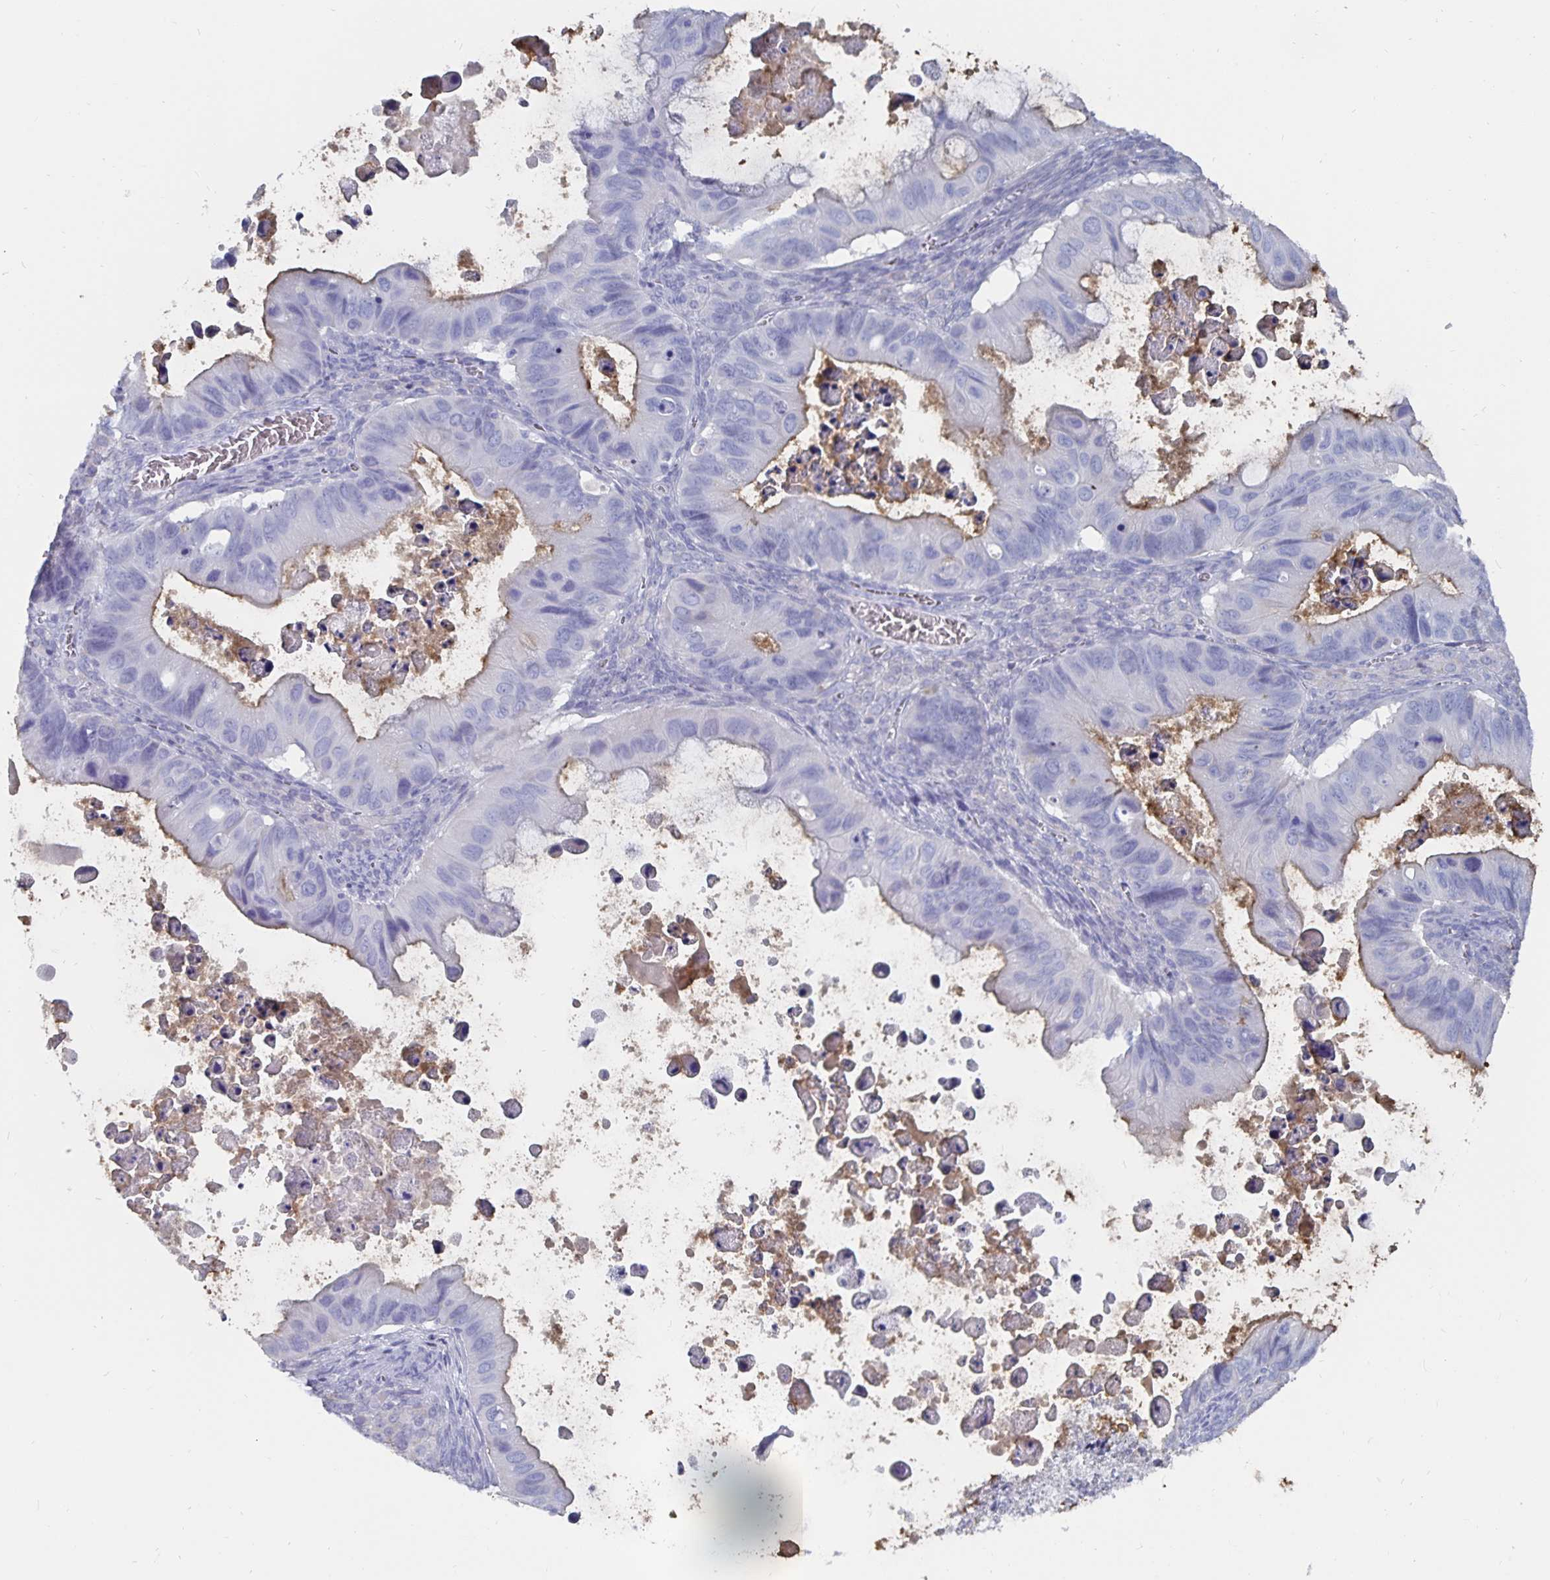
{"staining": {"intensity": "weak", "quantity": "<25%", "location": "cytoplasmic/membranous"}, "tissue": "ovarian cancer", "cell_type": "Tumor cells", "image_type": "cancer", "snomed": [{"axis": "morphology", "description": "Cystadenocarcinoma, mucinous, NOS"}, {"axis": "topography", "description": "Ovary"}], "caption": "Human mucinous cystadenocarcinoma (ovarian) stained for a protein using immunohistochemistry (IHC) displays no positivity in tumor cells.", "gene": "CFAP69", "patient": {"sex": "female", "age": 64}}